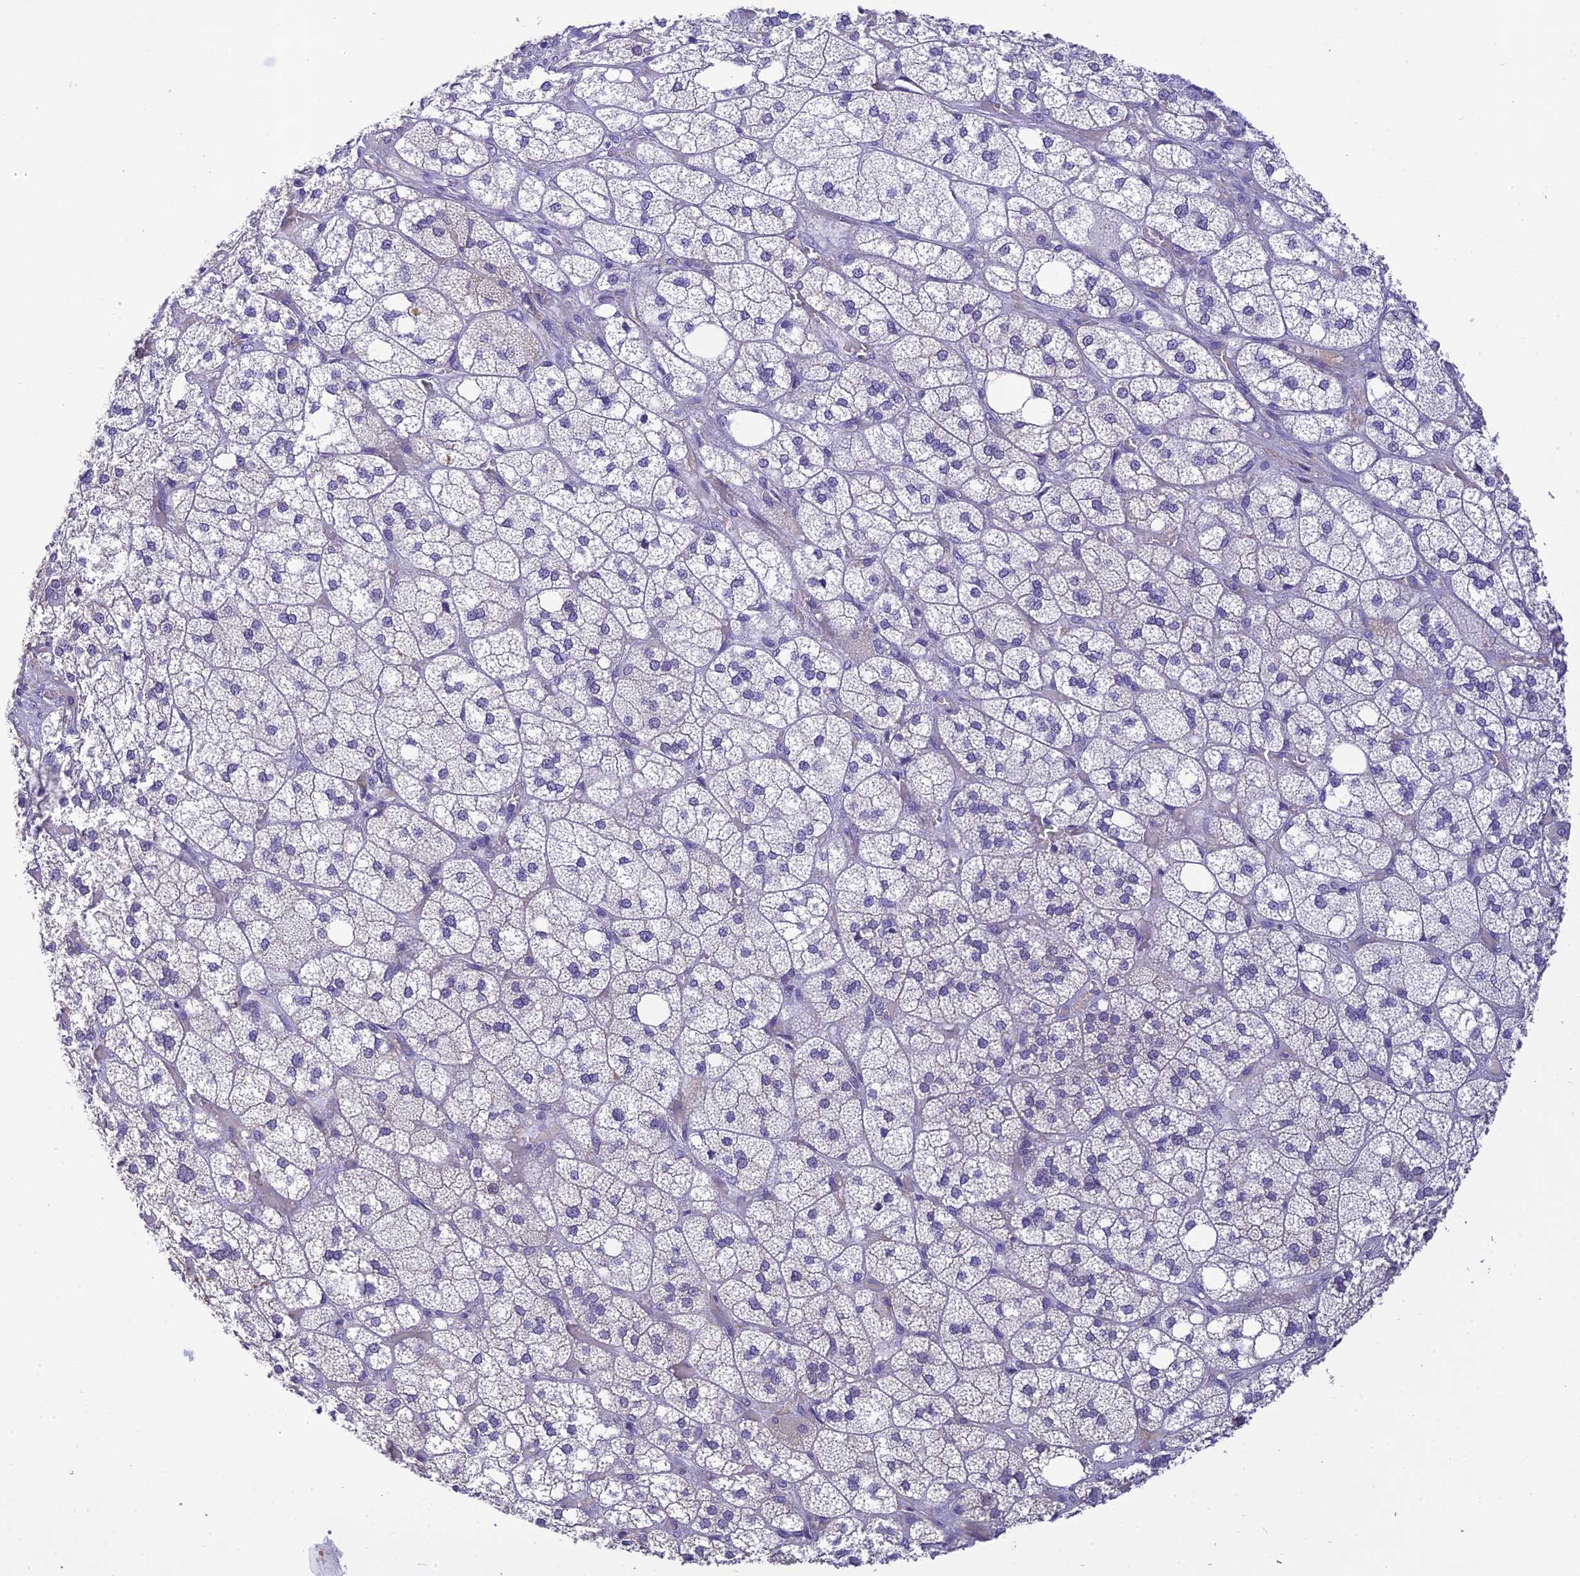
{"staining": {"intensity": "weak", "quantity": "<25%", "location": "cytoplasmic/membranous"}, "tissue": "adrenal gland", "cell_type": "Glandular cells", "image_type": "normal", "snomed": [{"axis": "morphology", "description": "Normal tissue, NOS"}, {"axis": "topography", "description": "Adrenal gland"}], "caption": "IHC of normal human adrenal gland reveals no positivity in glandular cells.", "gene": "XPO7", "patient": {"sex": "male", "age": 61}}